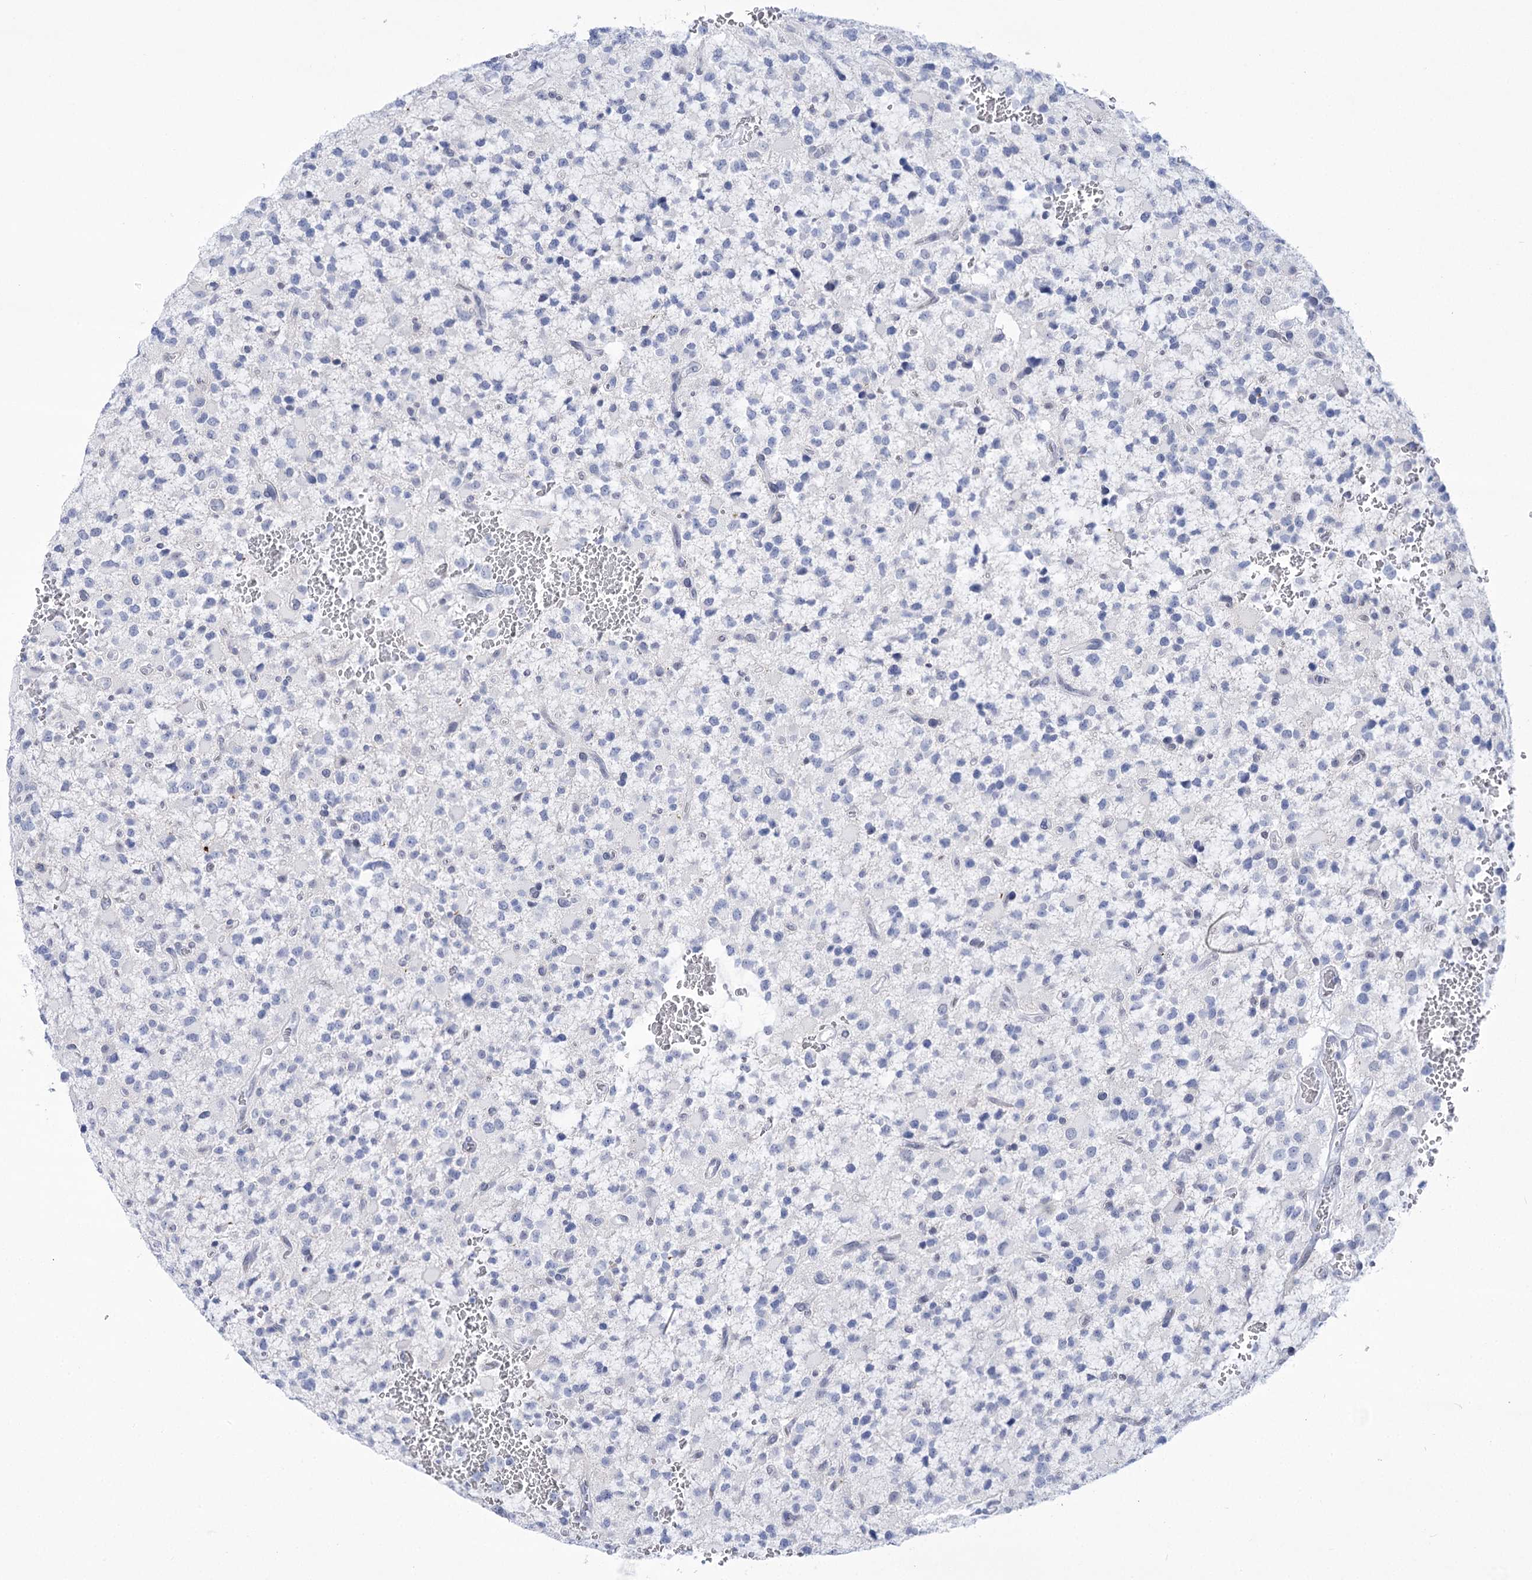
{"staining": {"intensity": "negative", "quantity": "none", "location": "none"}, "tissue": "glioma", "cell_type": "Tumor cells", "image_type": "cancer", "snomed": [{"axis": "morphology", "description": "Glioma, malignant, High grade"}, {"axis": "topography", "description": "Brain"}], "caption": "High power microscopy histopathology image of an immunohistochemistry (IHC) histopathology image of malignant glioma (high-grade), revealing no significant expression in tumor cells.", "gene": "HORMAD1", "patient": {"sex": "male", "age": 34}}